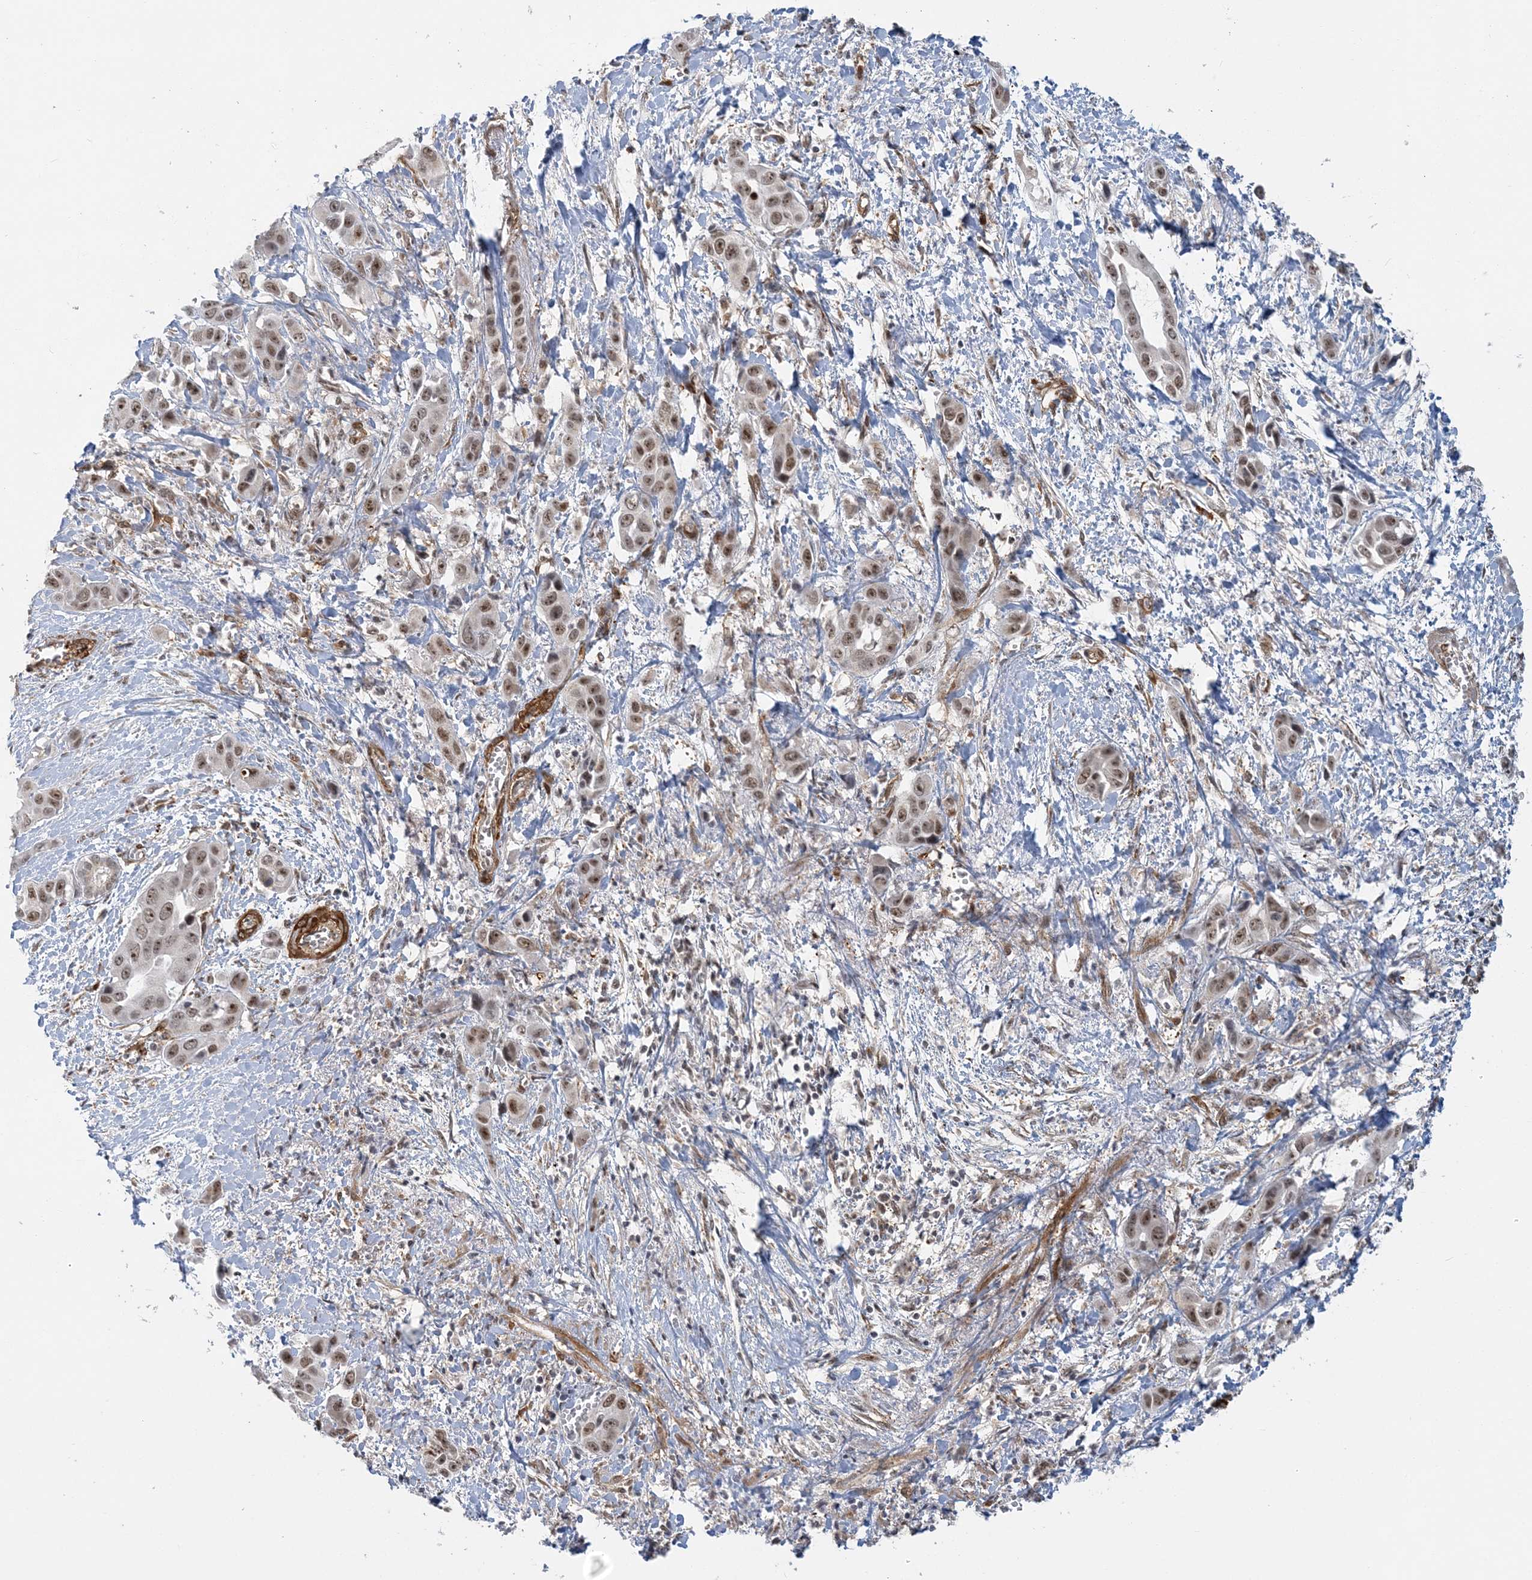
{"staining": {"intensity": "moderate", "quantity": ">75%", "location": "nuclear"}, "tissue": "liver cancer", "cell_type": "Tumor cells", "image_type": "cancer", "snomed": [{"axis": "morphology", "description": "Cholangiocarcinoma"}, {"axis": "topography", "description": "Liver"}], "caption": "Protein expression analysis of human liver cancer reveals moderate nuclear positivity in approximately >75% of tumor cells.", "gene": "PLRG1", "patient": {"sex": "female", "age": 52}}